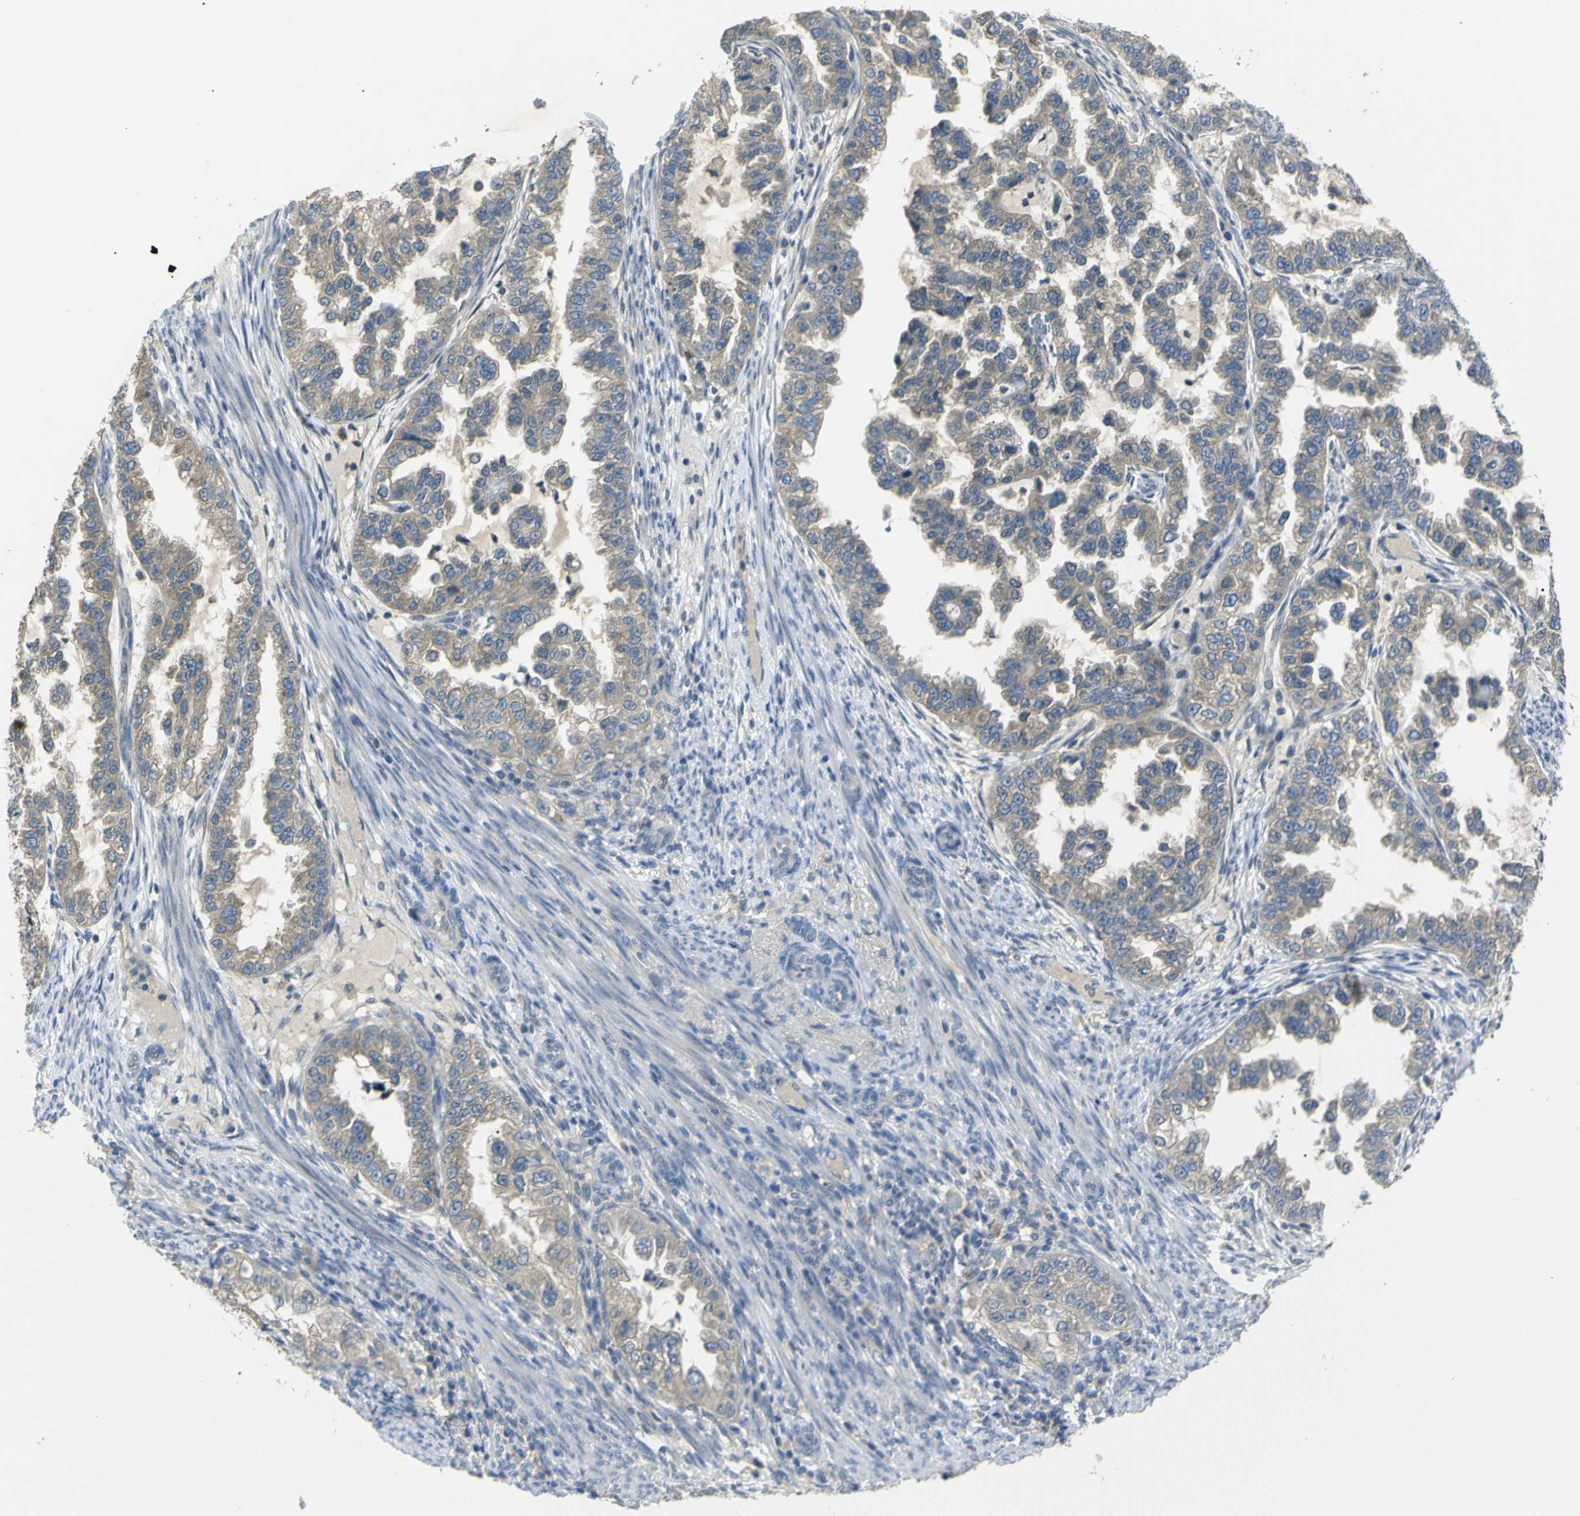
{"staining": {"intensity": "weak", "quantity": ">75%", "location": "cytoplasmic/membranous"}, "tissue": "endometrial cancer", "cell_type": "Tumor cells", "image_type": "cancer", "snomed": [{"axis": "morphology", "description": "Adenocarcinoma, NOS"}, {"axis": "topography", "description": "Endometrium"}], "caption": "Human adenocarcinoma (endometrial) stained with a brown dye reveals weak cytoplasmic/membranous positive positivity in approximately >75% of tumor cells.", "gene": "C6orf89", "patient": {"sex": "female", "age": 85}}